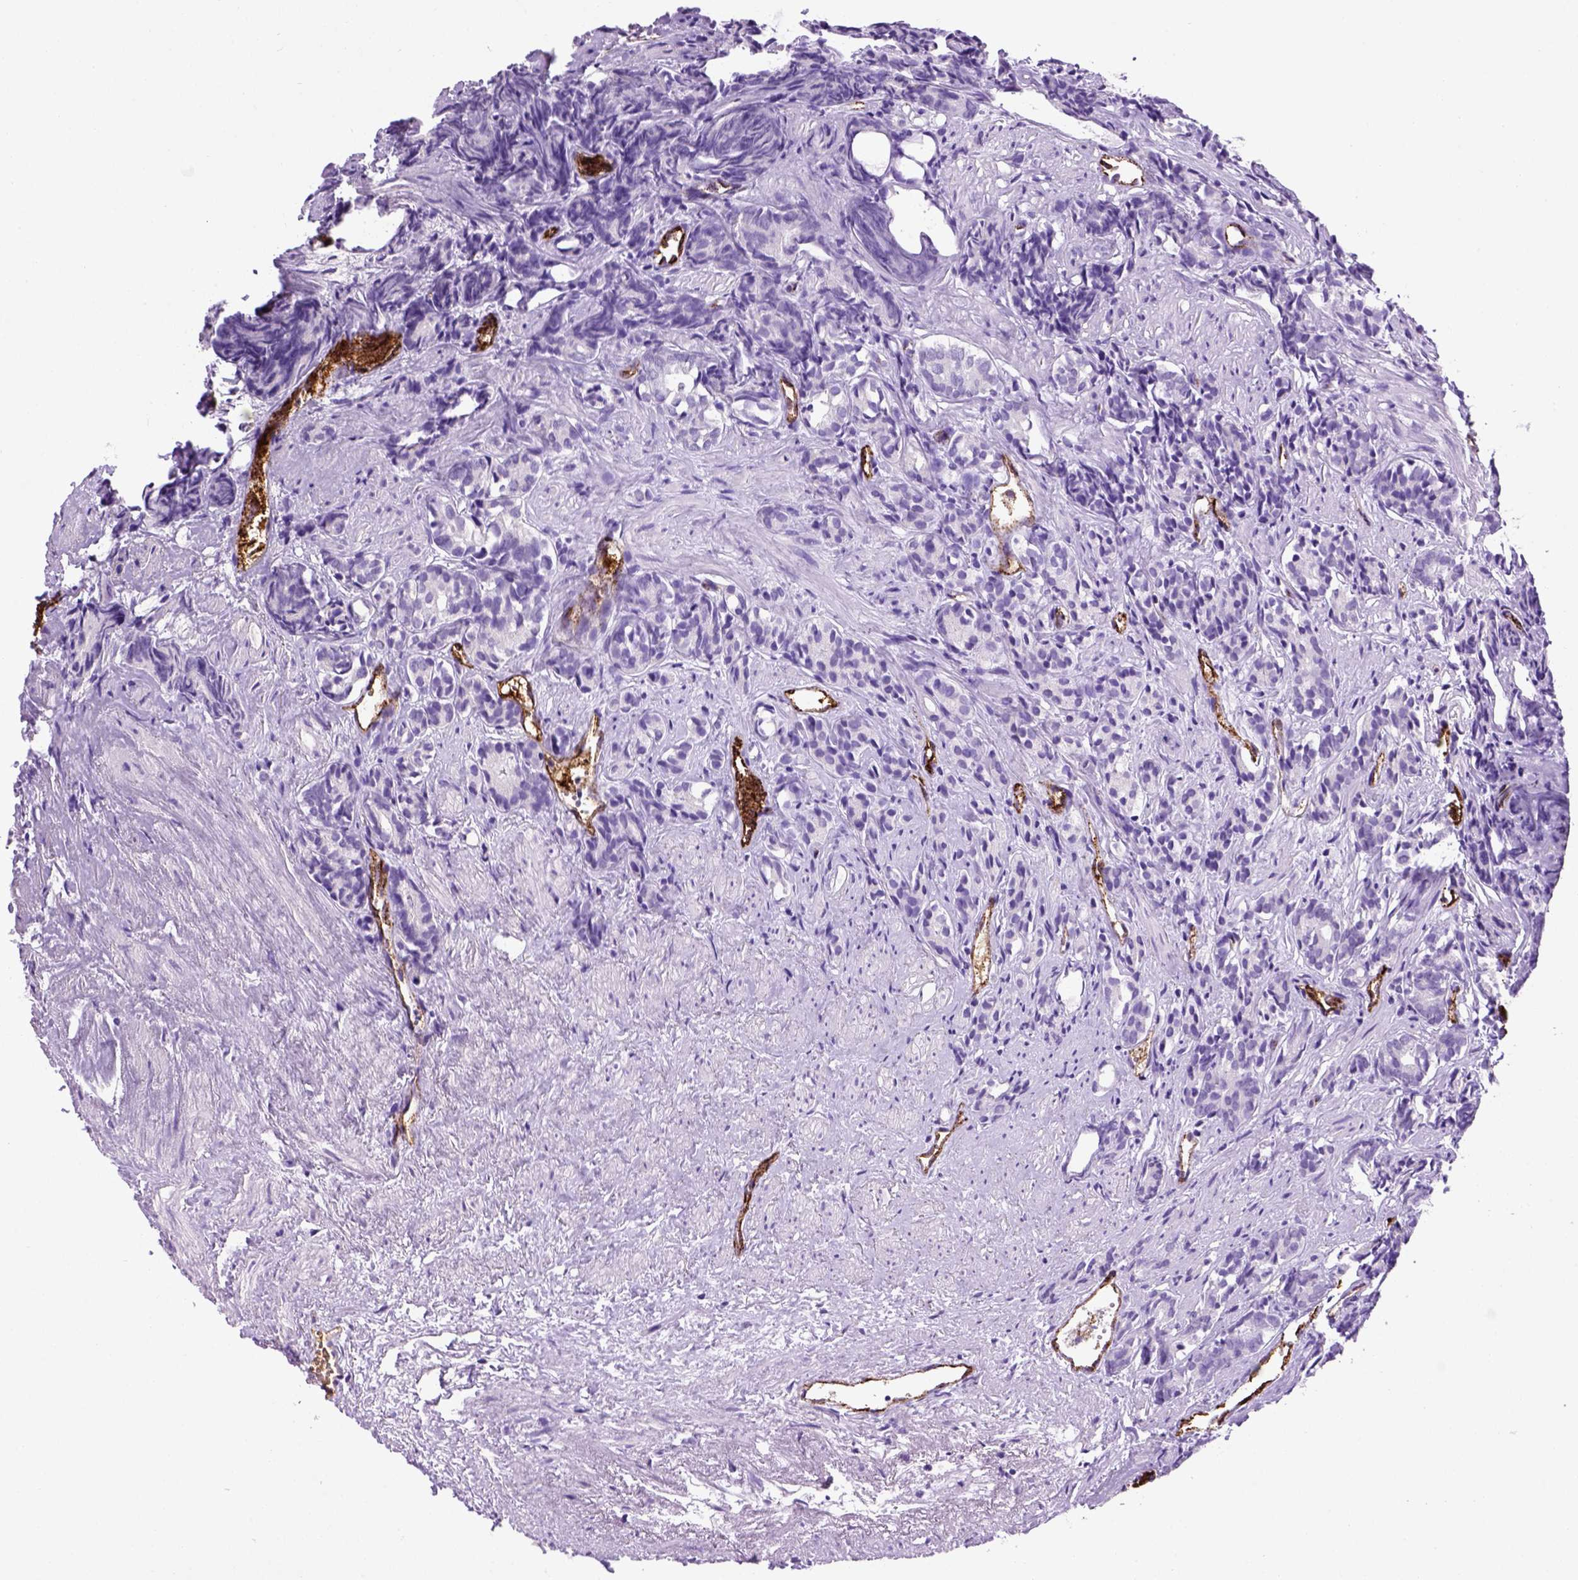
{"staining": {"intensity": "negative", "quantity": "none", "location": "none"}, "tissue": "prostate cancer", "cell_type": "Tumor cells", "image_type": "cancer", "snomed": [{"axis": "morphology", "description": "Adenocarcinoma, High grade"}, {"axis": "topography", "description": "Prostate"}], "caption": "The image reveals no significant positivity in tumor cells of adenocarcinoma (high-grade) (prostate).", "gene": "VWF", "patient": {"sex": "male", "age": 84}}